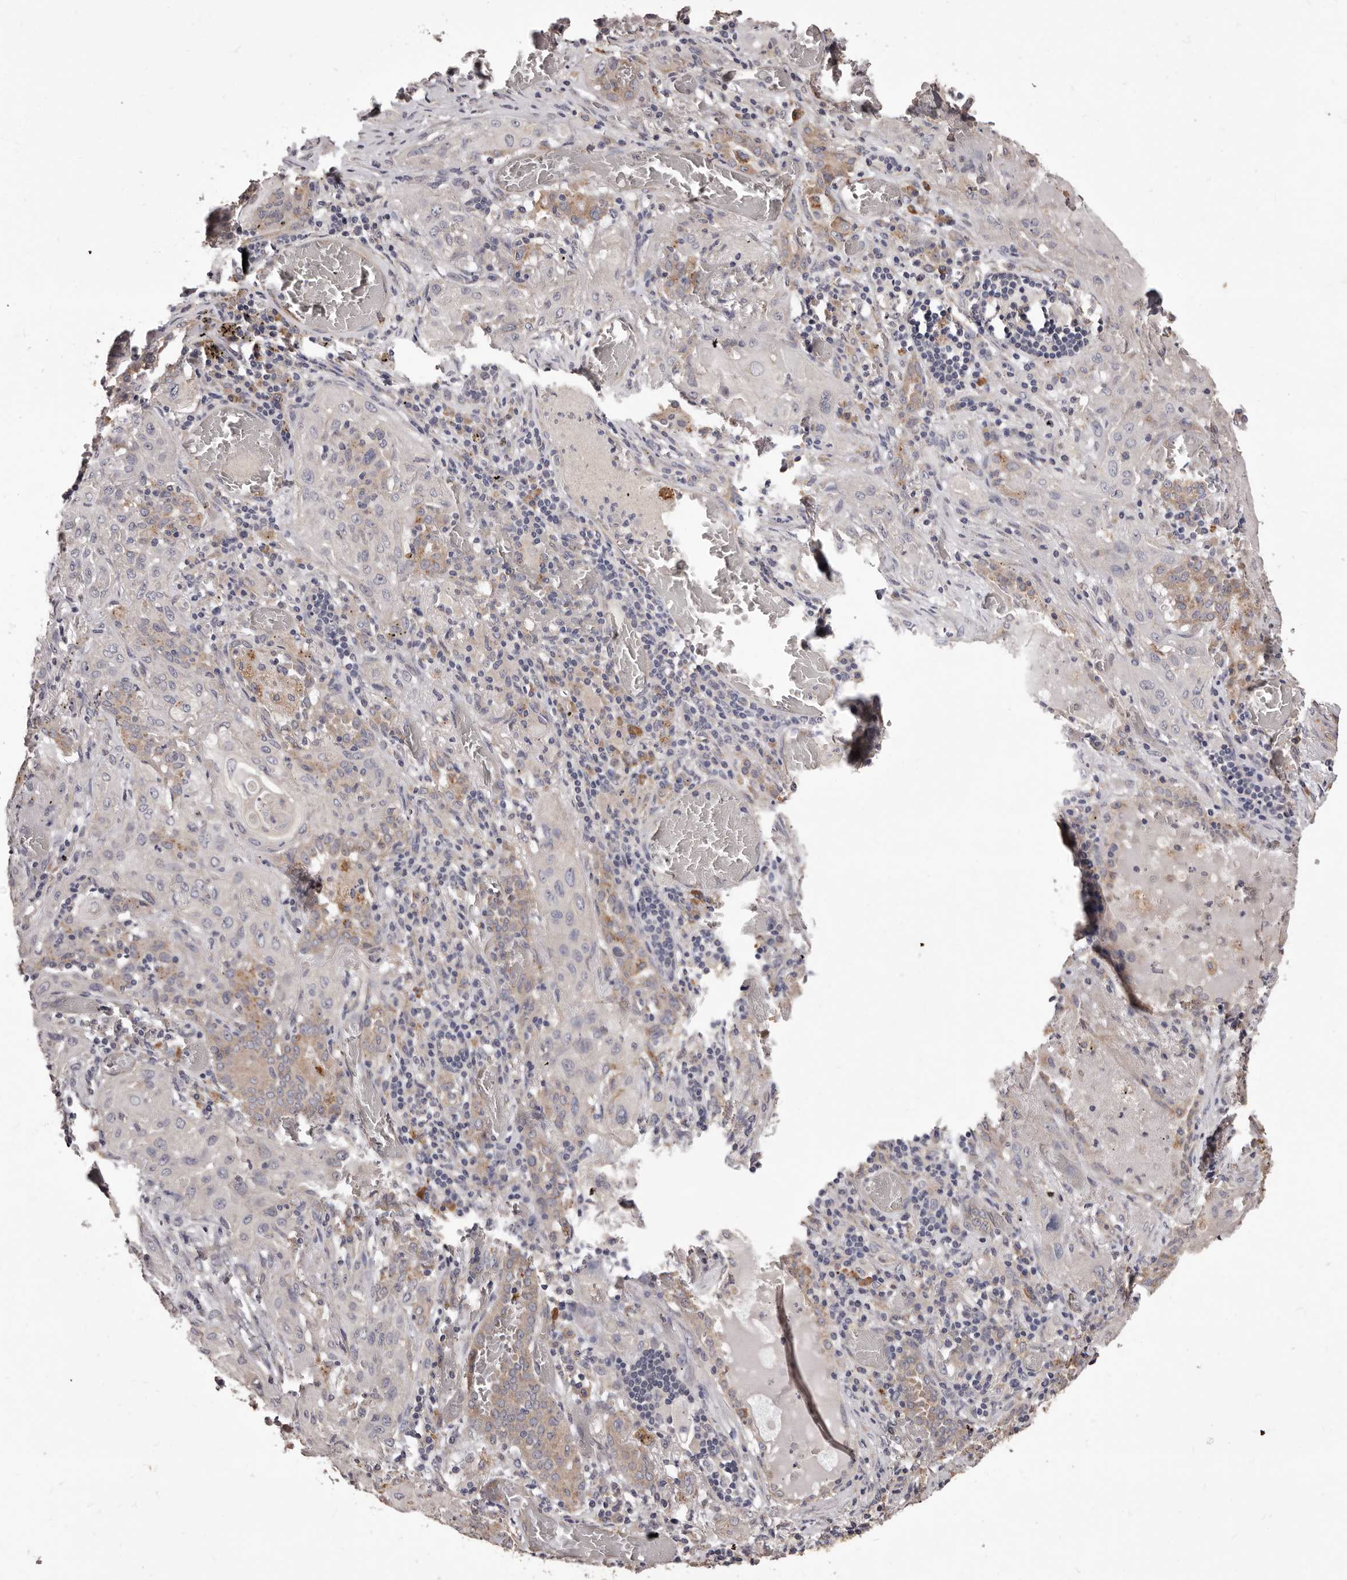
{"staining": {"intensity": "negative", "quantity": "none", "location": "none"}, "tissue": "lung cancer", "cell_type": "Tumor cells", "image_type": "cancer", "snomed": [{"axis": "morphology", "description": "Squamous cell carcinoma, NOS"}, {"axis": "topography", "description": "Lung"}], "caption": "This photomicrograph is of squamous cell carcinoma (lung) stained with immunohistochemistry (IHC) to label a protein in brown with the nuclei are counter-stained blue. There is no staining in tumor cells.", "gene": "ETNK1", "patient": {"sex": "female", "age": 47}}